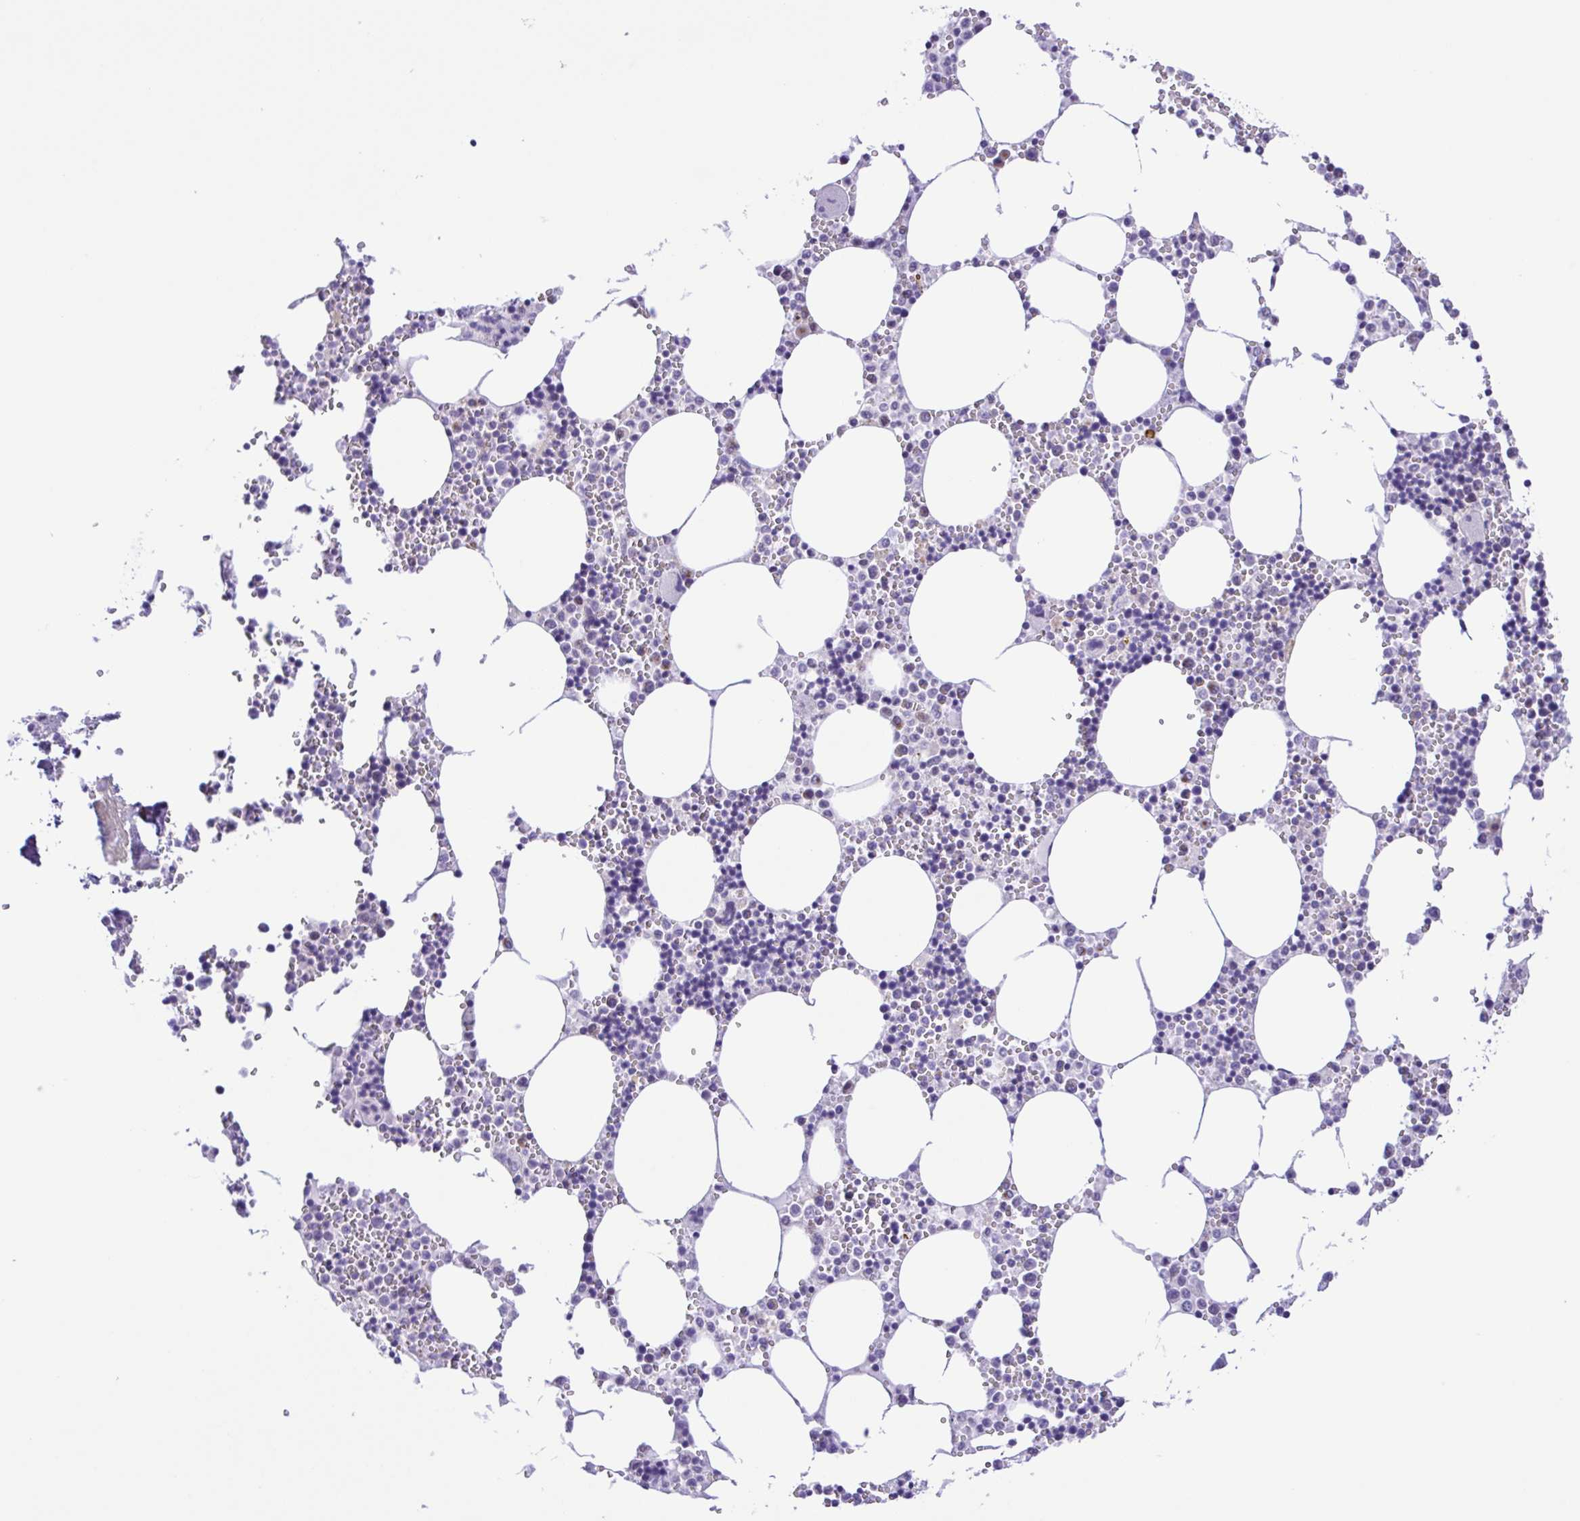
{"staining": {"intensity": "negative", "quantity": "none", "location": "none"}, "tissue": "bone marrow", "cell_type": "Hematopoietic cells", "image_type": "normal", "snomed": [{"axis": "morphology", "description": "Normal tissue, NOS"}, {"axis": "topography", "description": "Bone marrow"}], "caption": "A histopathology image of human bone marrow is negative for staining in hematopoietic cells.", "gene": "ENSG00000286022", "patient": {"sex": "male", "age": 54}}